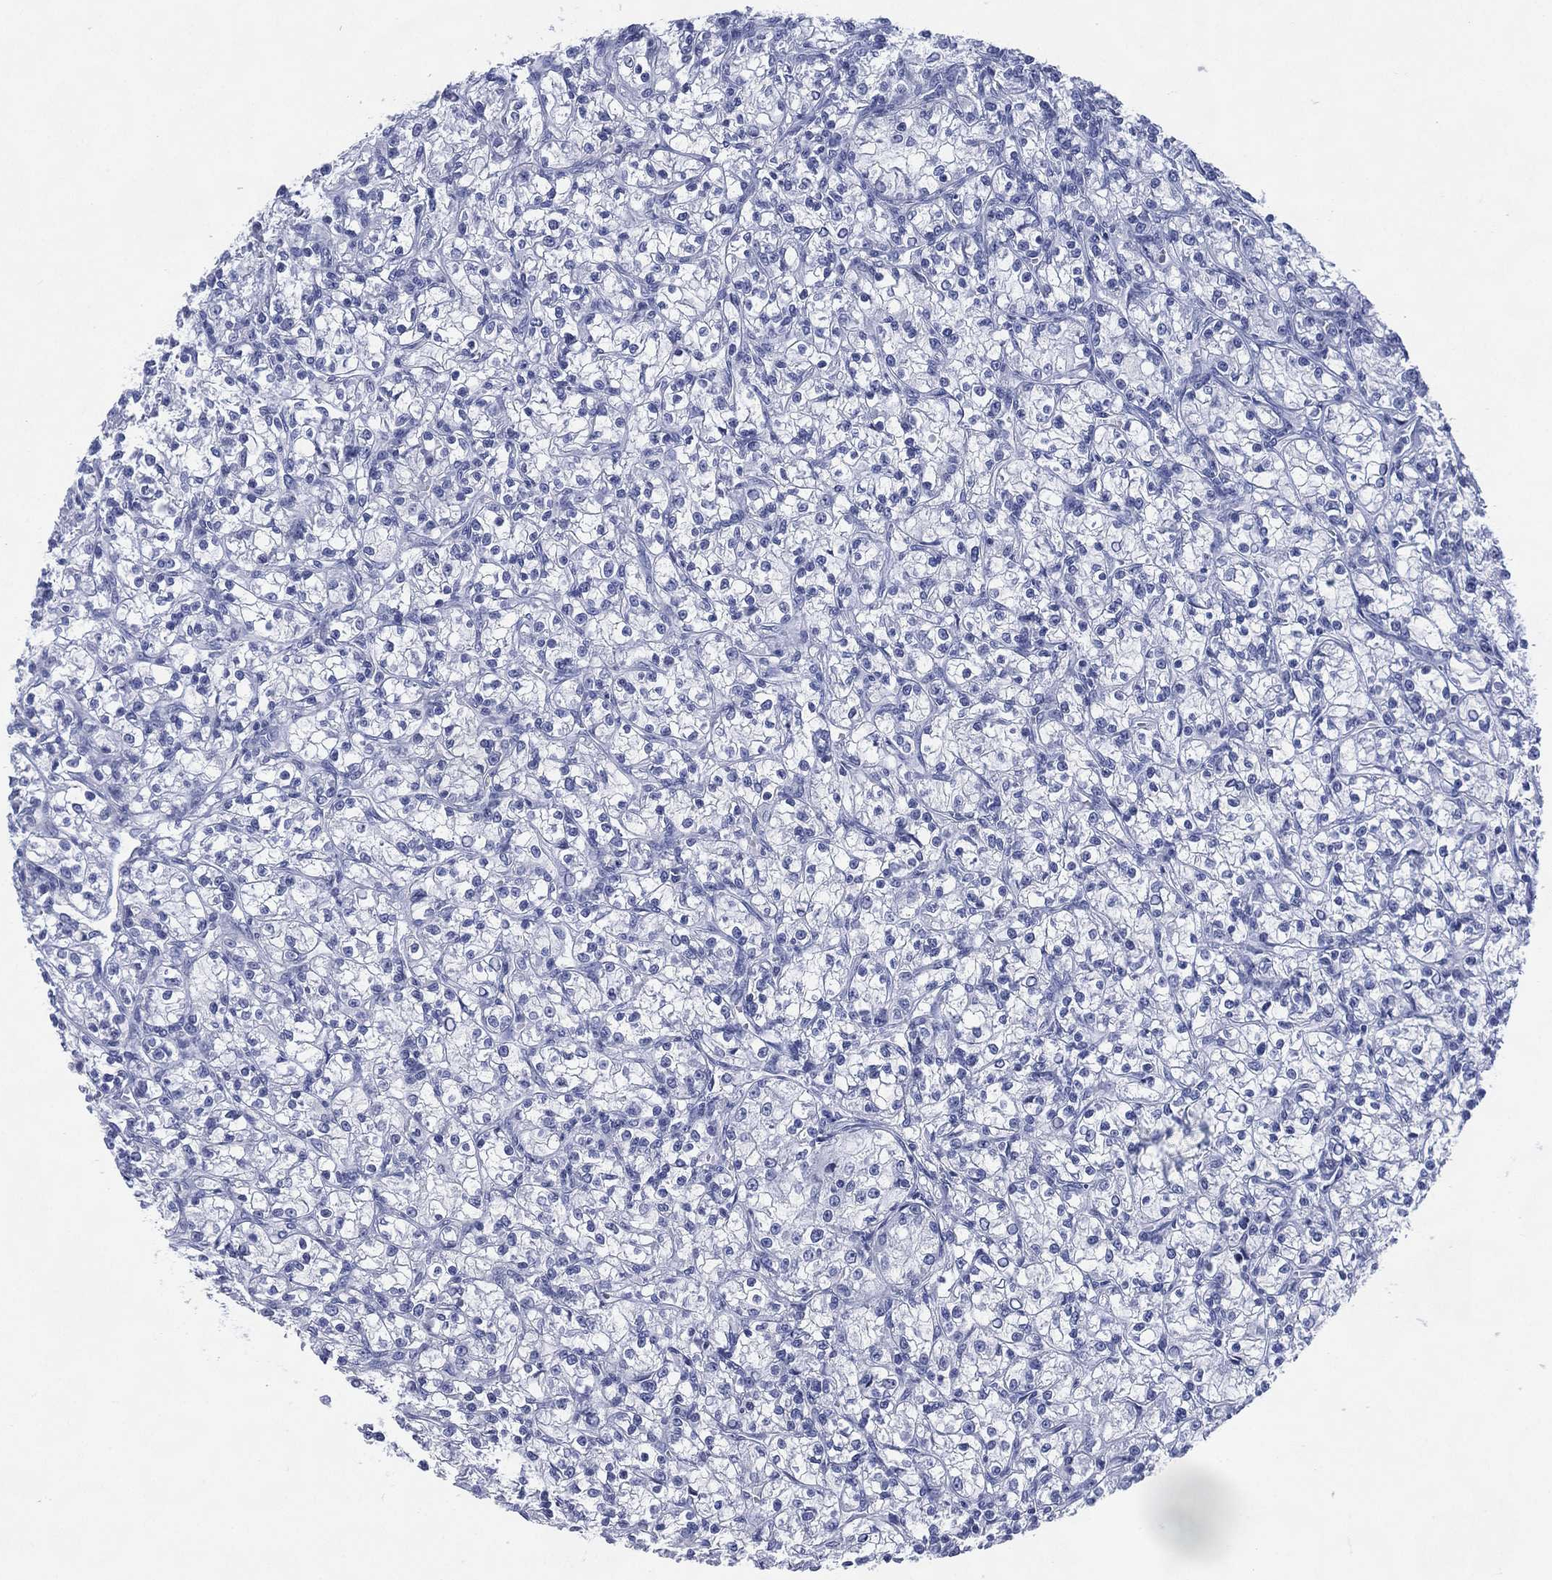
{"staining": {"intensity": "negative", "quantity": "none", "location": "none"}, "tissue": "renal cancer", "cell_type": "Tumor cells", "image_type": "cancer", "snomed": [{"axis": "morphology", "description": "Adenocarcinoma, NOS"}, {"axis": "topography", "description": "Kidney"}], "caption": "Micrograph shows no protein staining in tumor cells of adenocarcinoma (renal) tissue.", "gene": "TMEM247", "patient": {"sex": "female", "age": 59}}